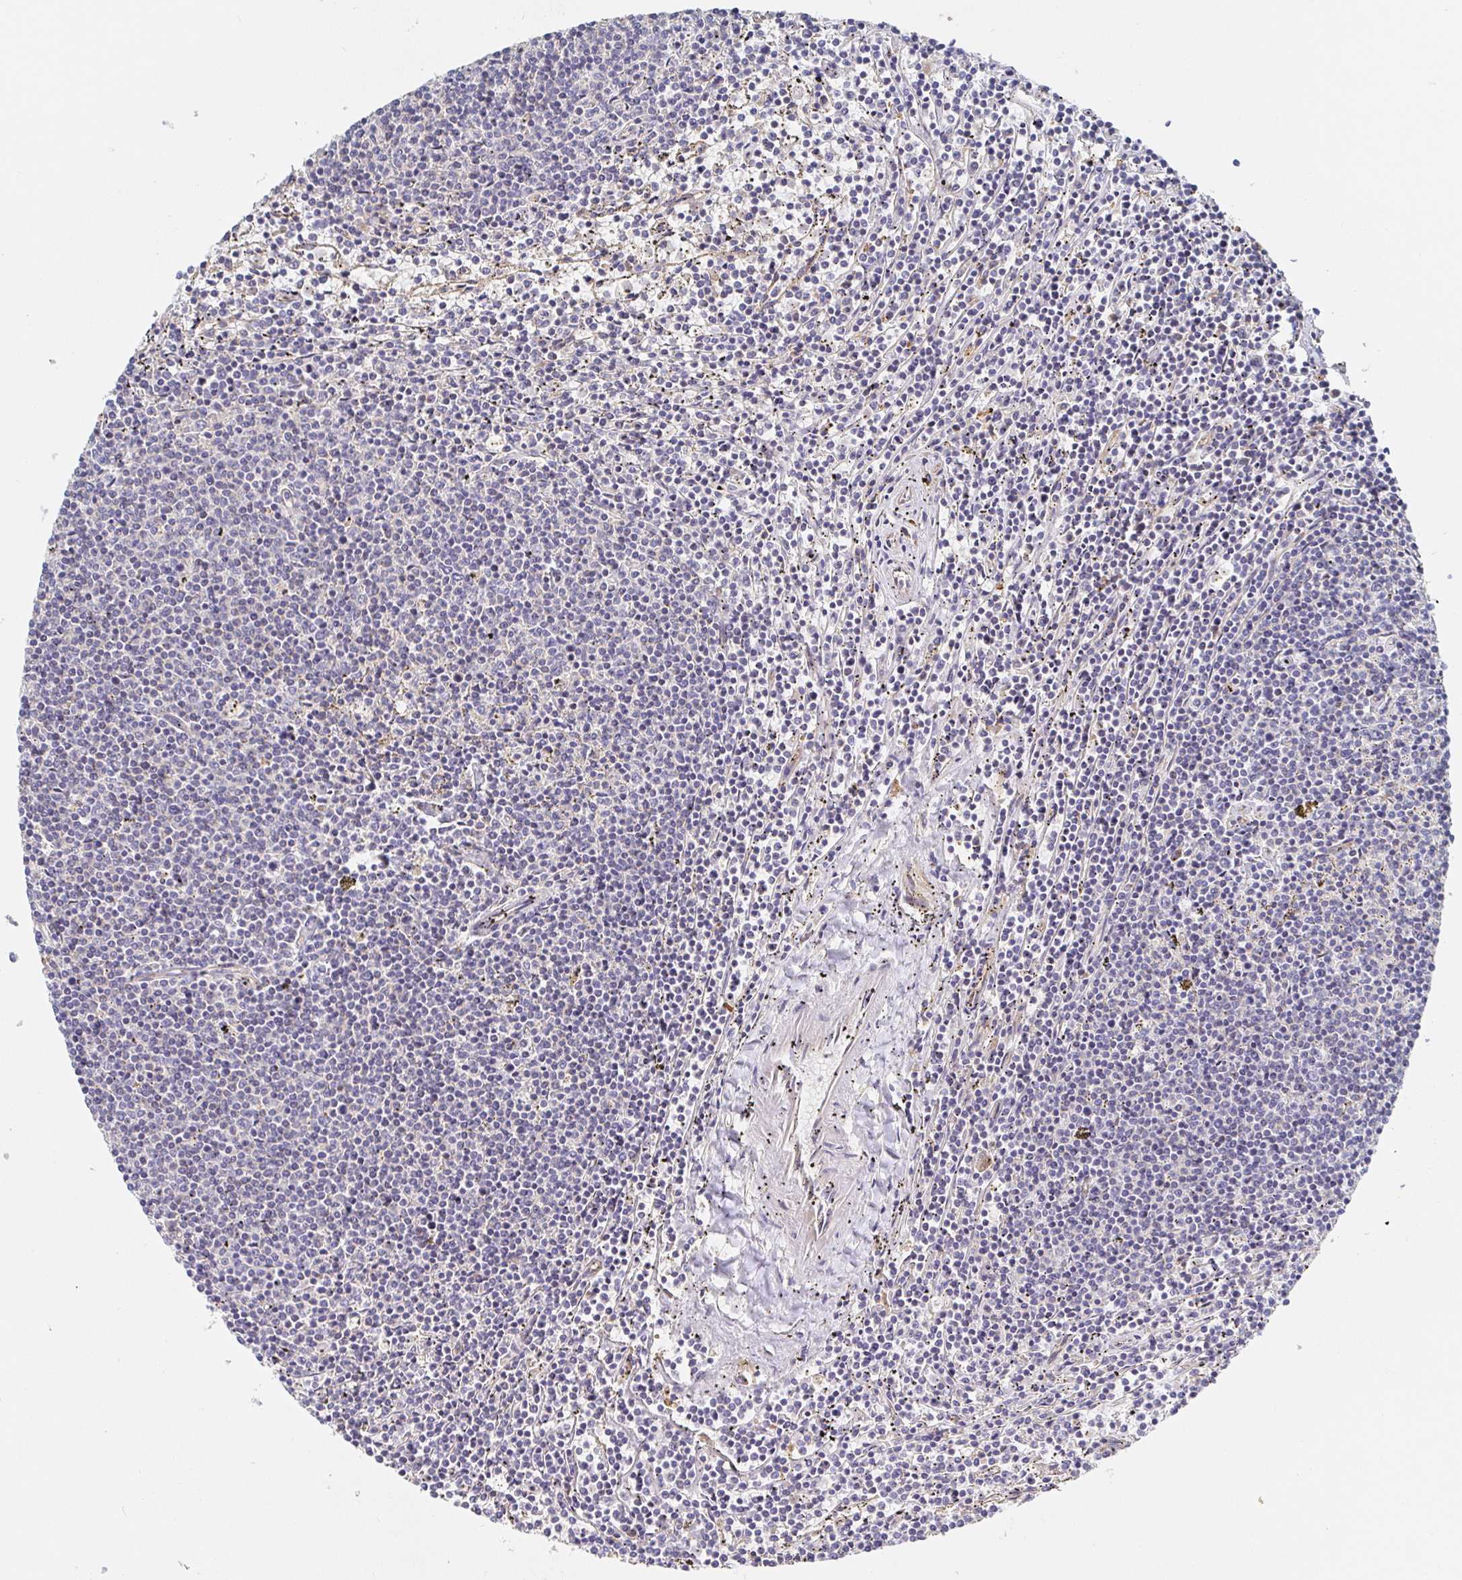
{"staining": {"intensity": "negative", "quantity": "none", "location": "none"}, "tissue": "lymphoma", "cell_type": "Tumor cells", "image_type": "cancer", "snomed": [{"axis": "morphology", "description": "Malignant lymphoma, non-Hodgkin's type, Low grade"}, {"axis": "topography", "description": "Spleen"}], "caption": "Tumor cells show no significant protein expression in lymphoma.", "gene": "IRAK2", "patient": {"sex": "female", "age": 50}}